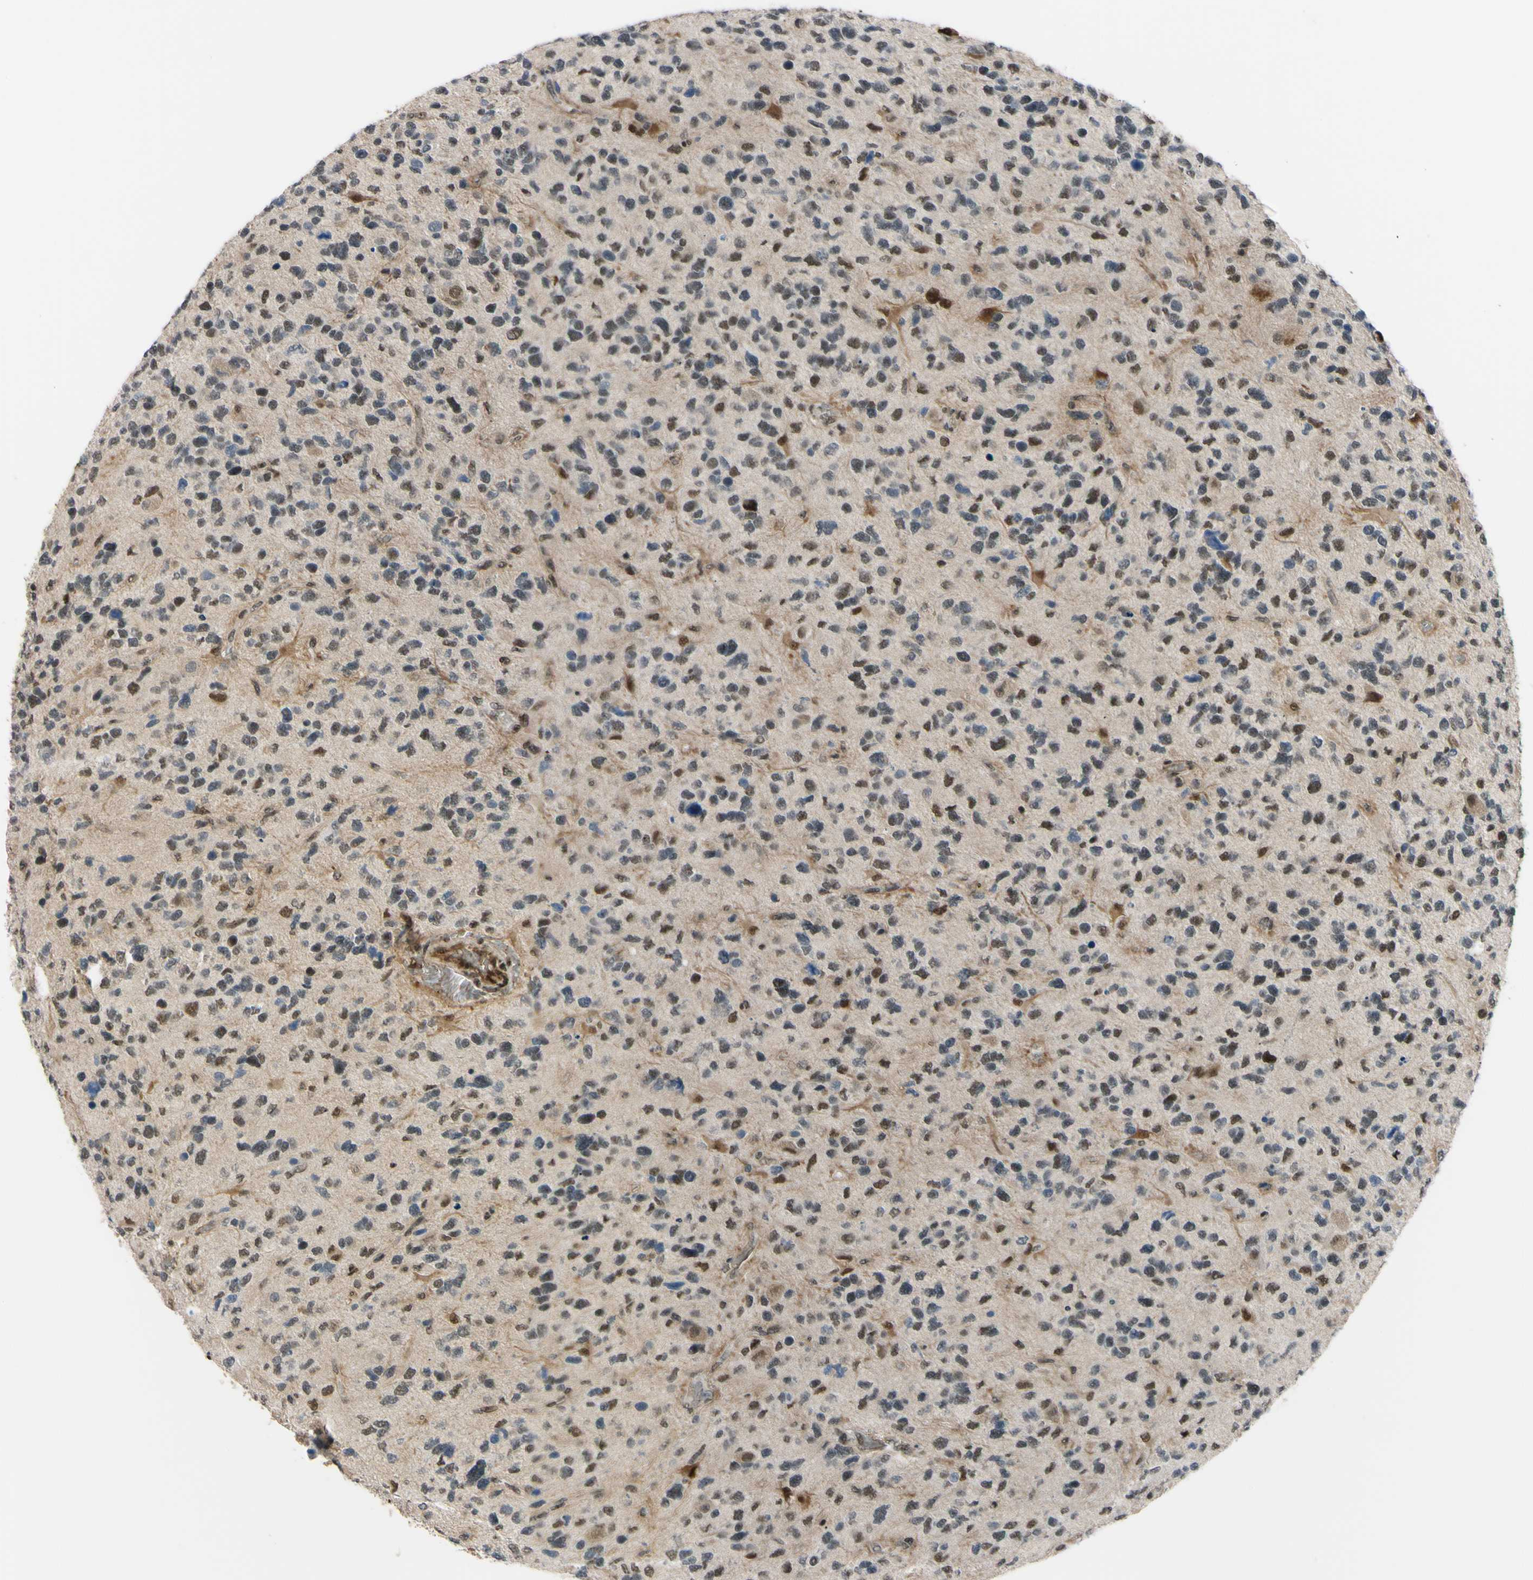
{"staining": {"intensity": "moderate", "quantity": "25%-75%", "location": "cytoplasmic/membranous,nuclear"}, "tissue": "glioma", "cell_type": "Tumor cells", "image_type": "cancer", "snomed": [{"axis": "morphology", "description": "Glioma, malignant, High grade"}, {"axis": "topography", "description": "Brain"}], "caption": "This micrograph reveals IHC staining of human glioma, with medium moderate cytoplasmic/membranous and nuclear expression in approximately 25%-75% of tumor cells.", "gene": "THAP12", "patient": {"sex": "female", "age": 58}}